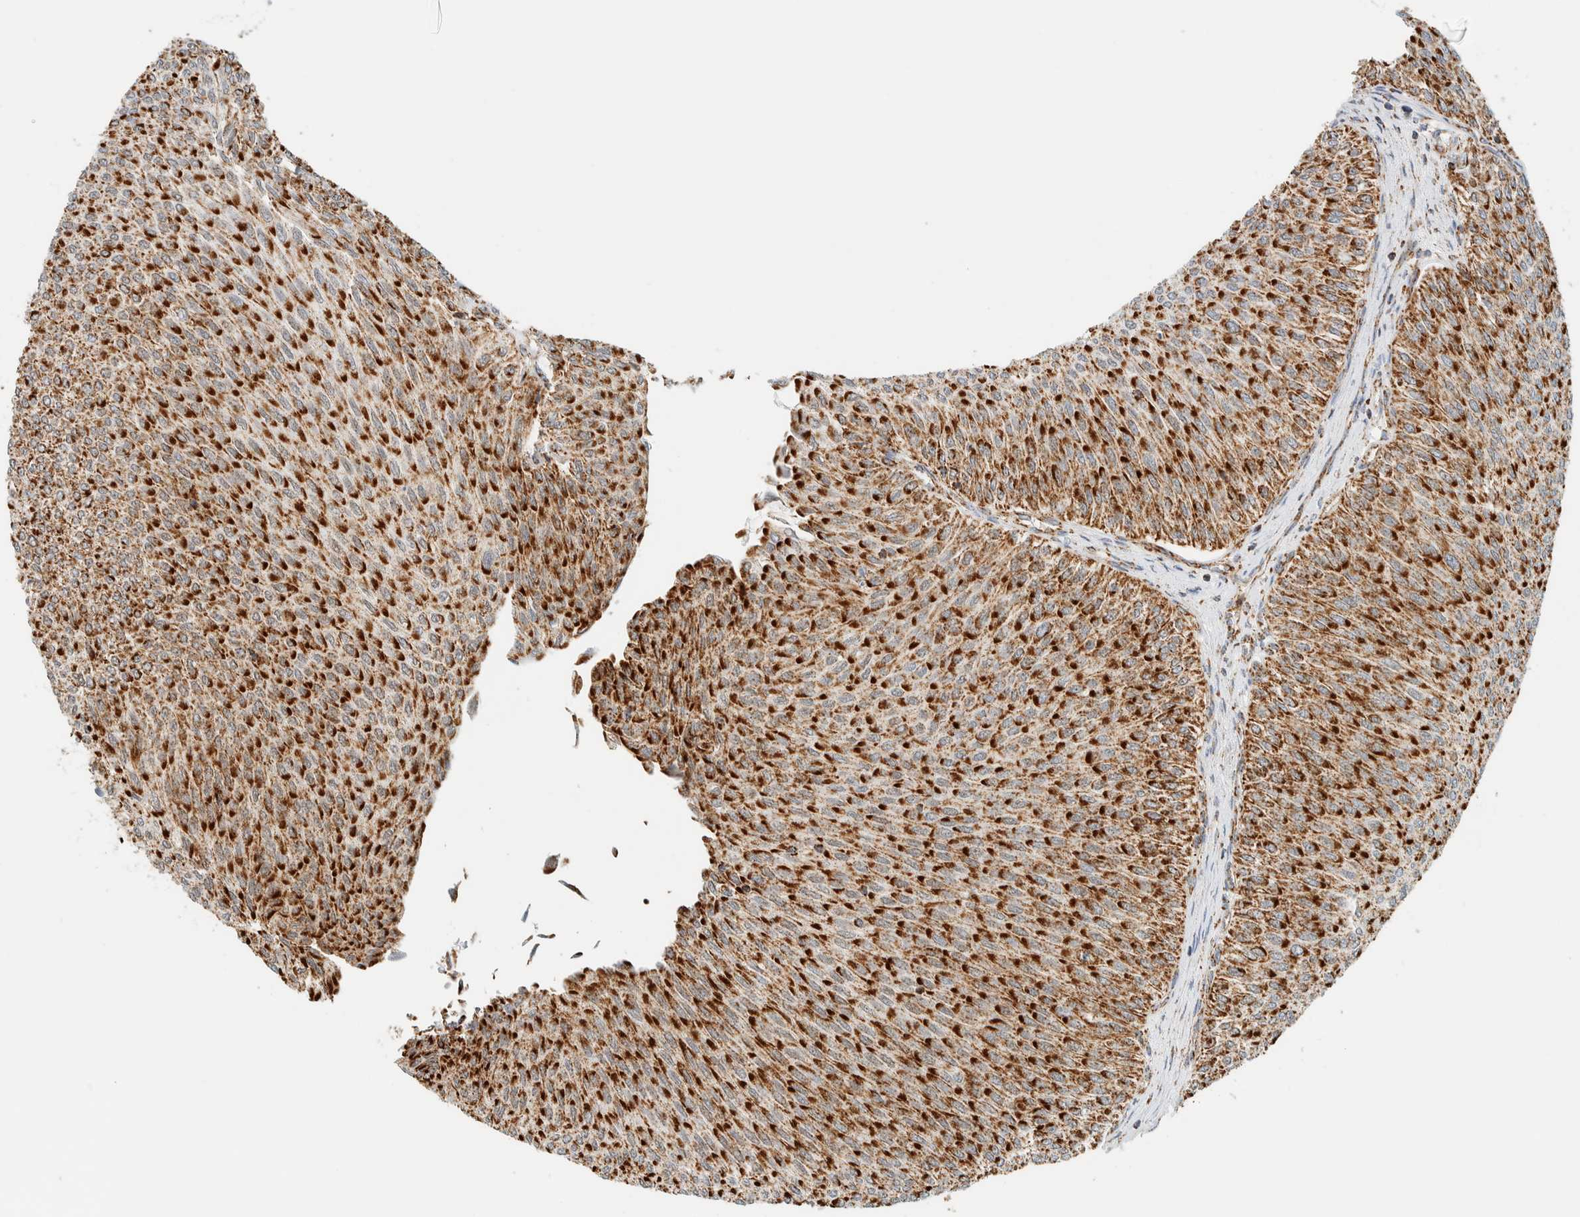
{"staining": {"intensity": "strong", "quantity": ">75%", "location": "cytoplasmic/membranous"}, "tissue": "urothelial cancer", "cell_type": "Tumor cells", "image_type": "cancer", "snomed": [{"axis": "morphology", "description": "Urothelial carcinoma, Low grade"}, {"axis": "topography", "description": "Urinary bladder"}], "caption": "The immunohistochemical stain highlights strong cytoplasmic/membranous expression in tumor cells of urothelial cancer tissue.", "gene": "KIFAP3", "patient": {"sex": "male", "age": 78}}